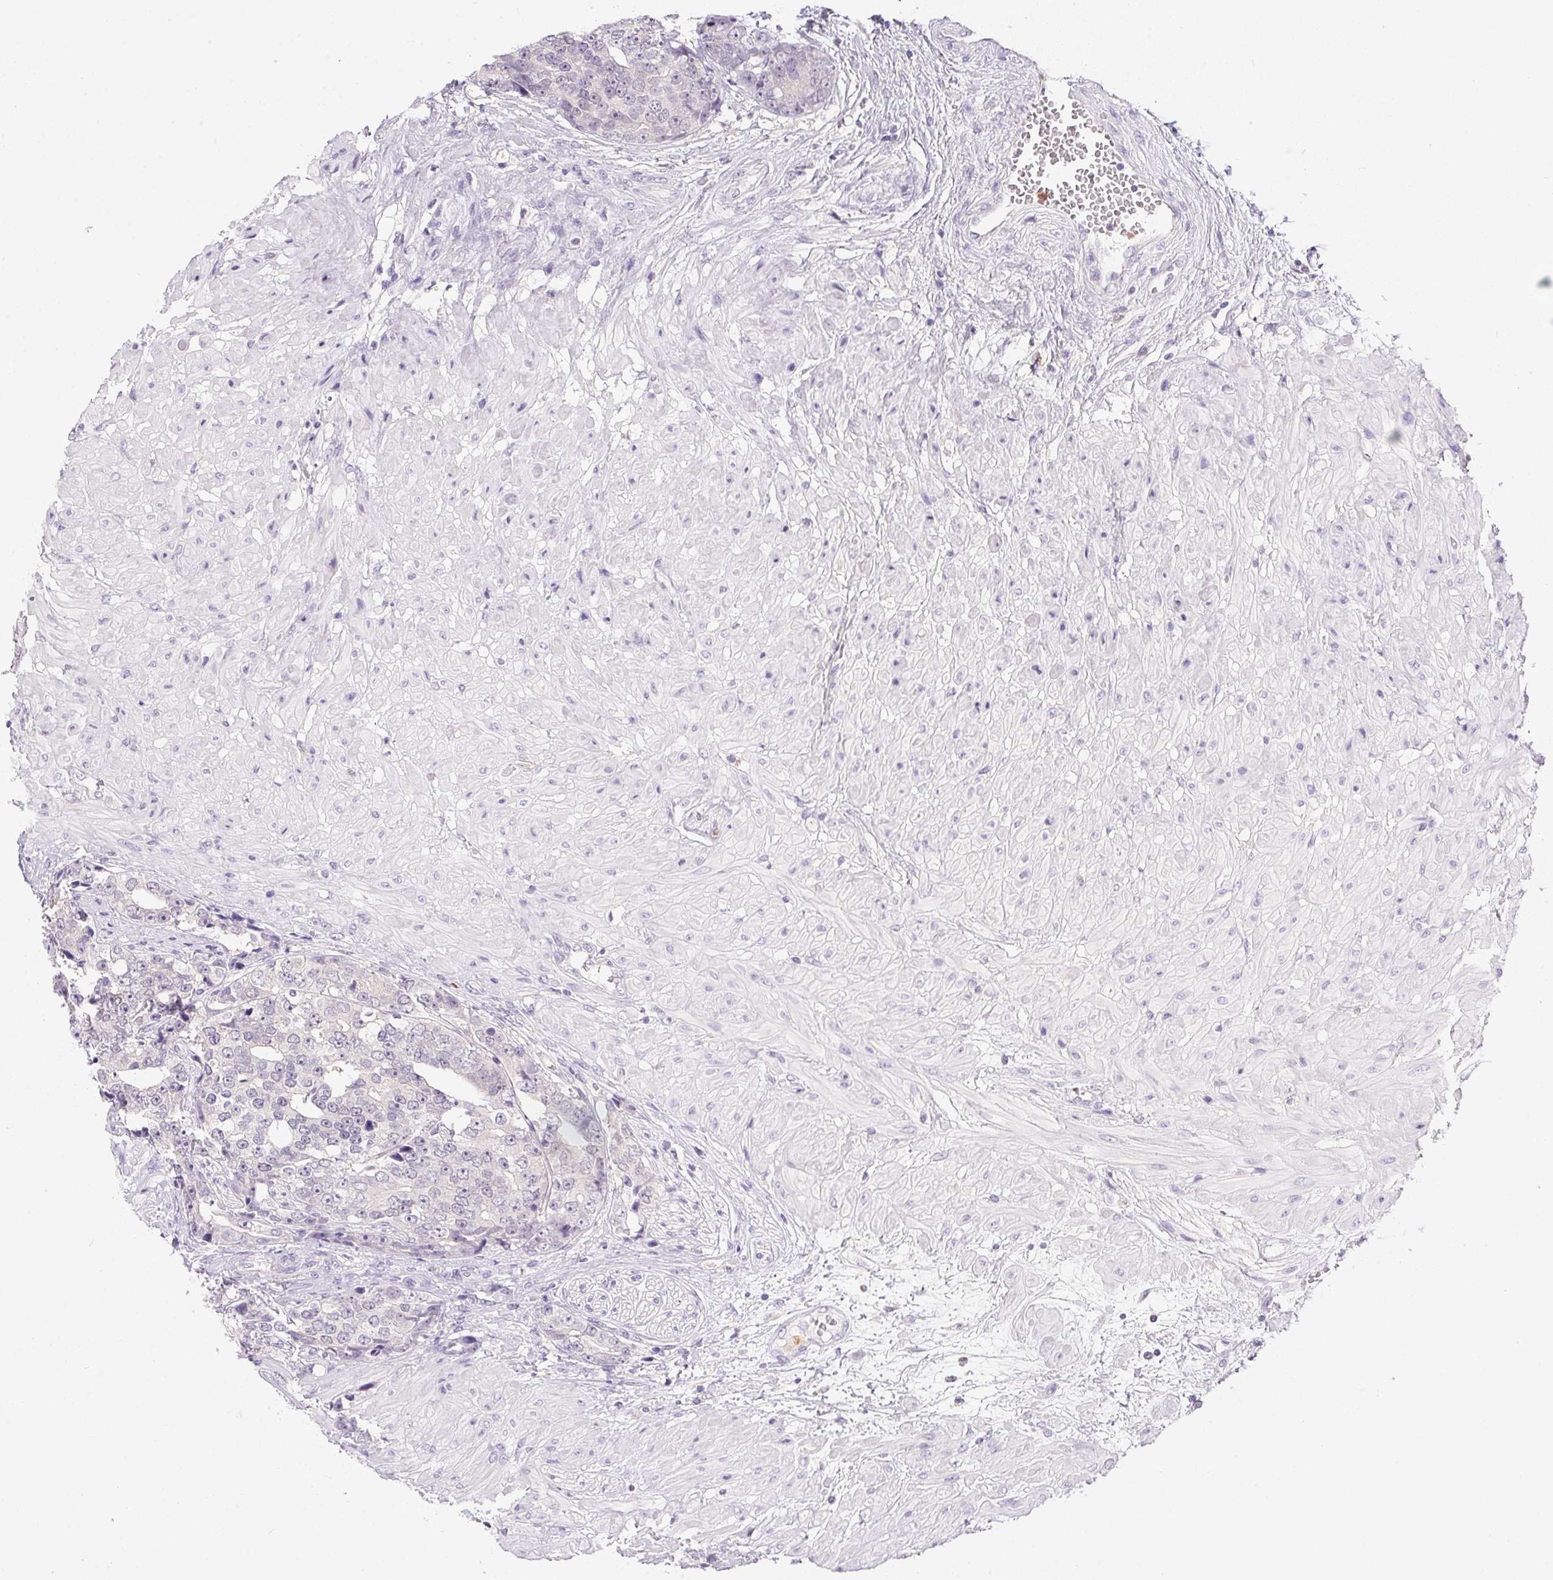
{"staining": {"intensity": "negative", "quantity": "none", "location": "none"}, "tissue": "prostate cancer", "cell_type": "Tumor cells", "image_type": "cancer", "snomed": [{"axis": "morphology", "description": "Adenocarcinoma, High grade"}, {"axis": "topography", "description": "Prostate"}], "caption": "Tumor cells are negative for brown protein staining in high-grade adenocarcinoma (prostate).", "gene": "DNAJC5G", "patient": {"sex": "male", "age": 71}}